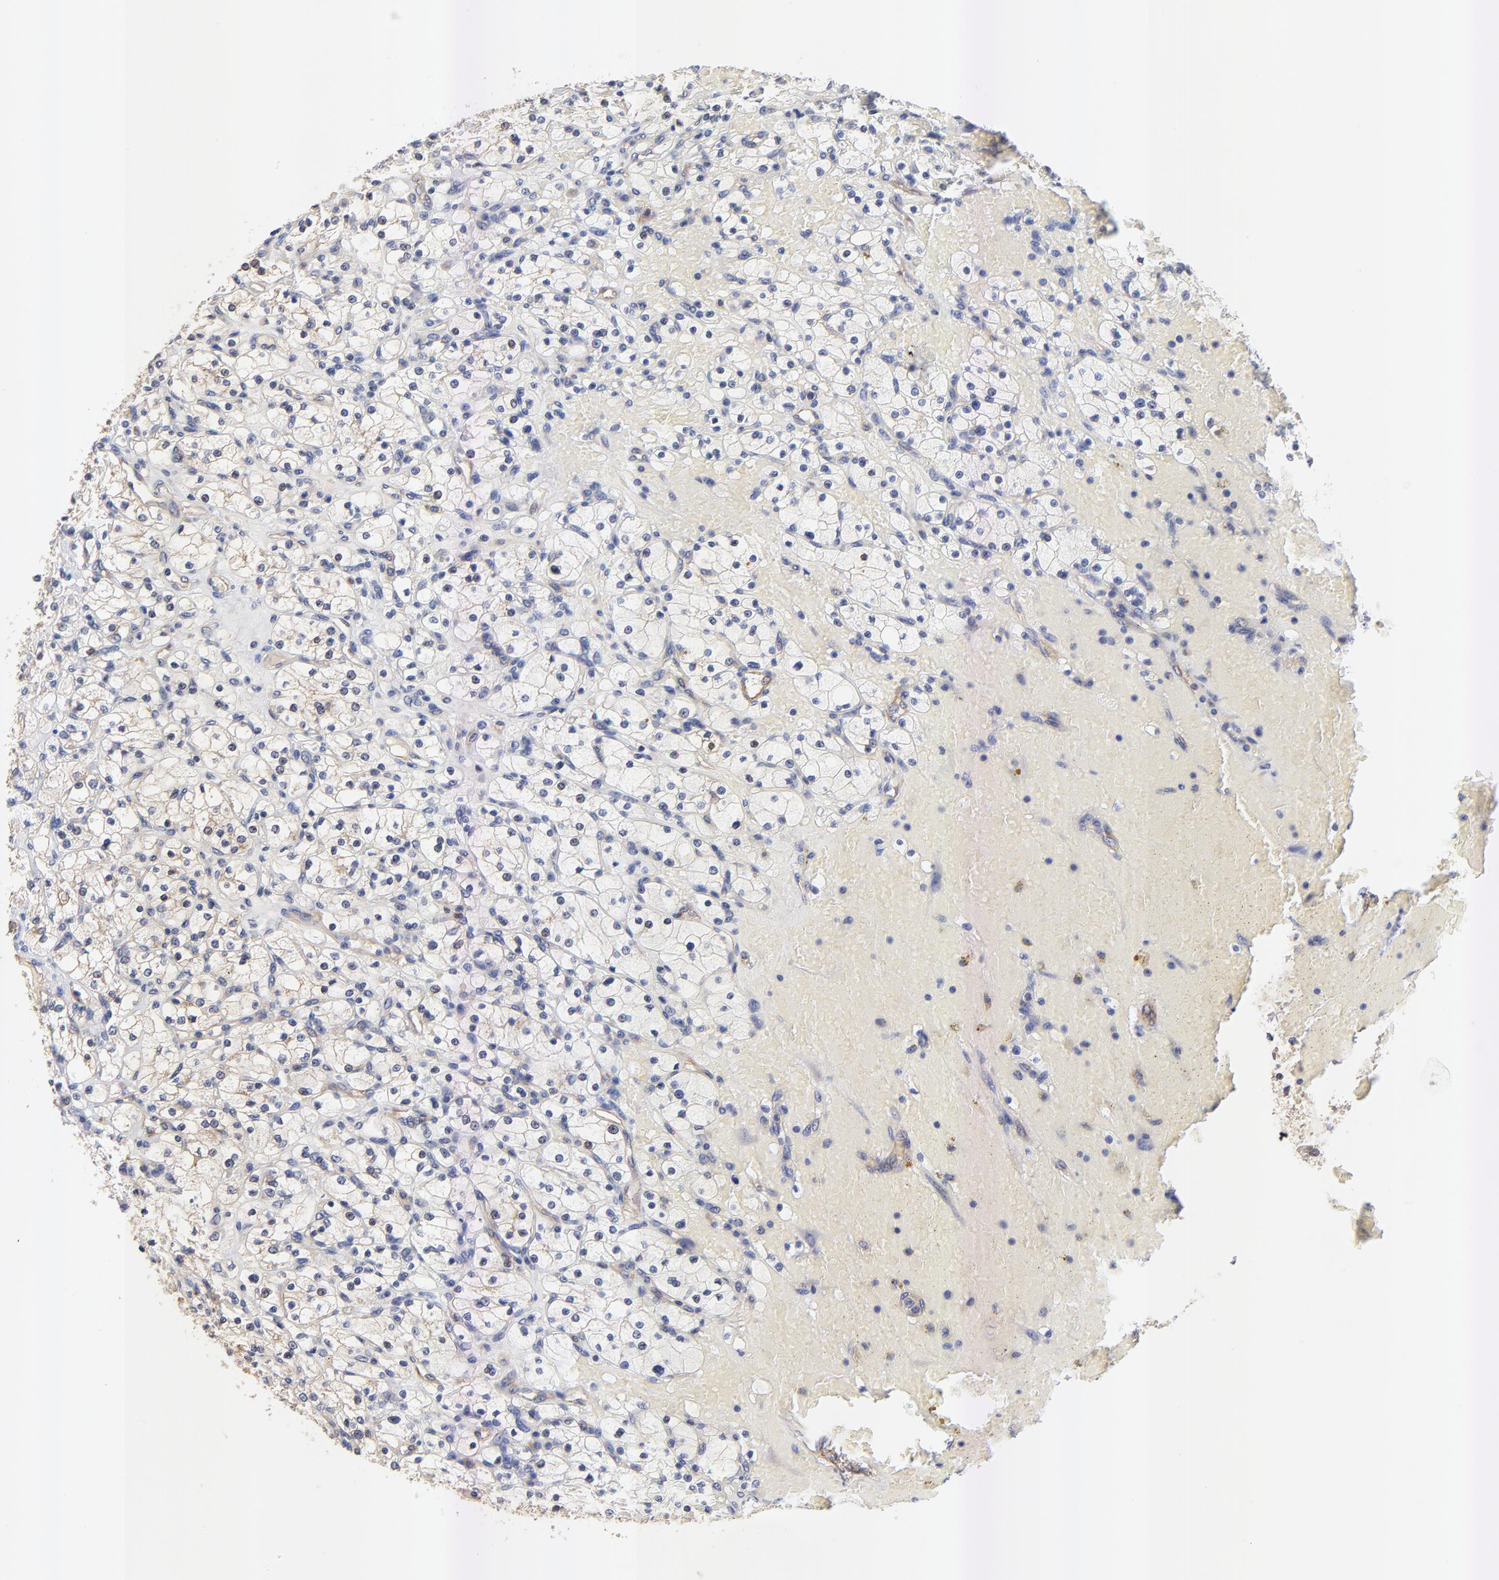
{"staining": {"intensity": "negative", "quantity": "none", "location": "none"}, "tissue": "renal cancer", "cell_type": "Tumor cells", "image_type": "cancer", "snomed": [{"axis": "morphology", "description": "Adenocarcinoma, NOS"}, {"axis": "topography", "description": "Kidney"}], "caption": "Image shows no protein positivity in tumor cells of renal cancer tissue. (DAB (3,3'-diaminobenzidine) immunohistochemistry with hematoxylin counter stain).", "gene": "FBXL2", "patient": {"sex": "female", "age": 83}}